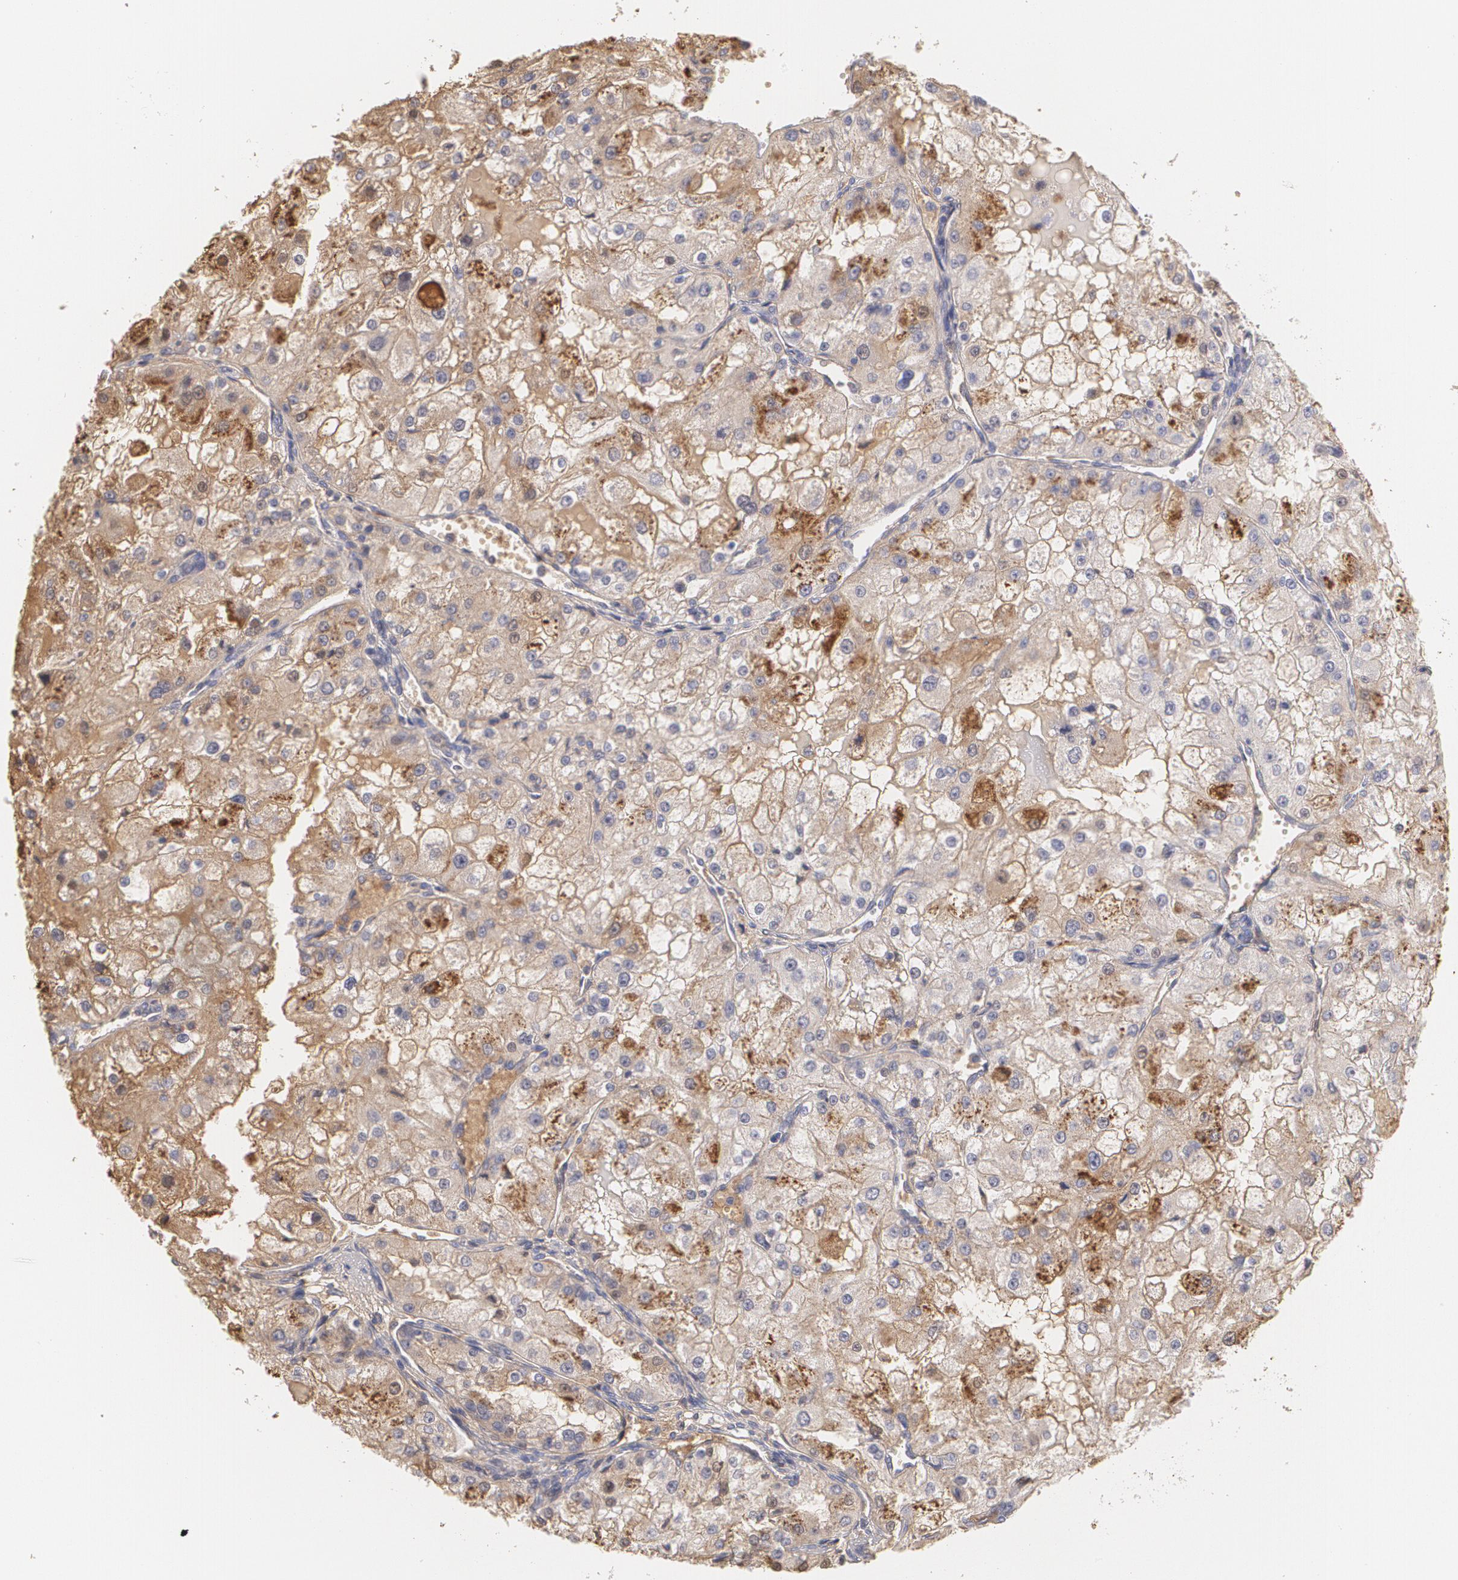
{"staining": {"intensity": "moderate", "quantity": "25%-75%", "location": "cytoplasmic/membranous"}, "tissue": "renal cancer", "cell_type": "Tumor cells", "image_type": "cancer", "snomed": [{"axis": "morphology", "description": "Adenocarcinoma, NOS"}, {"axis": "topography", "description": "Kidney"}], "caption": "The image reveals immunohistochemical staining of adenocarcinoma (renal). There is moderate cytoplasmic/membranous staining is present in about 25%-75% of tumor cells.", "gene": "SERPINA1", "patient": {"sex": "female", "age": 74}}